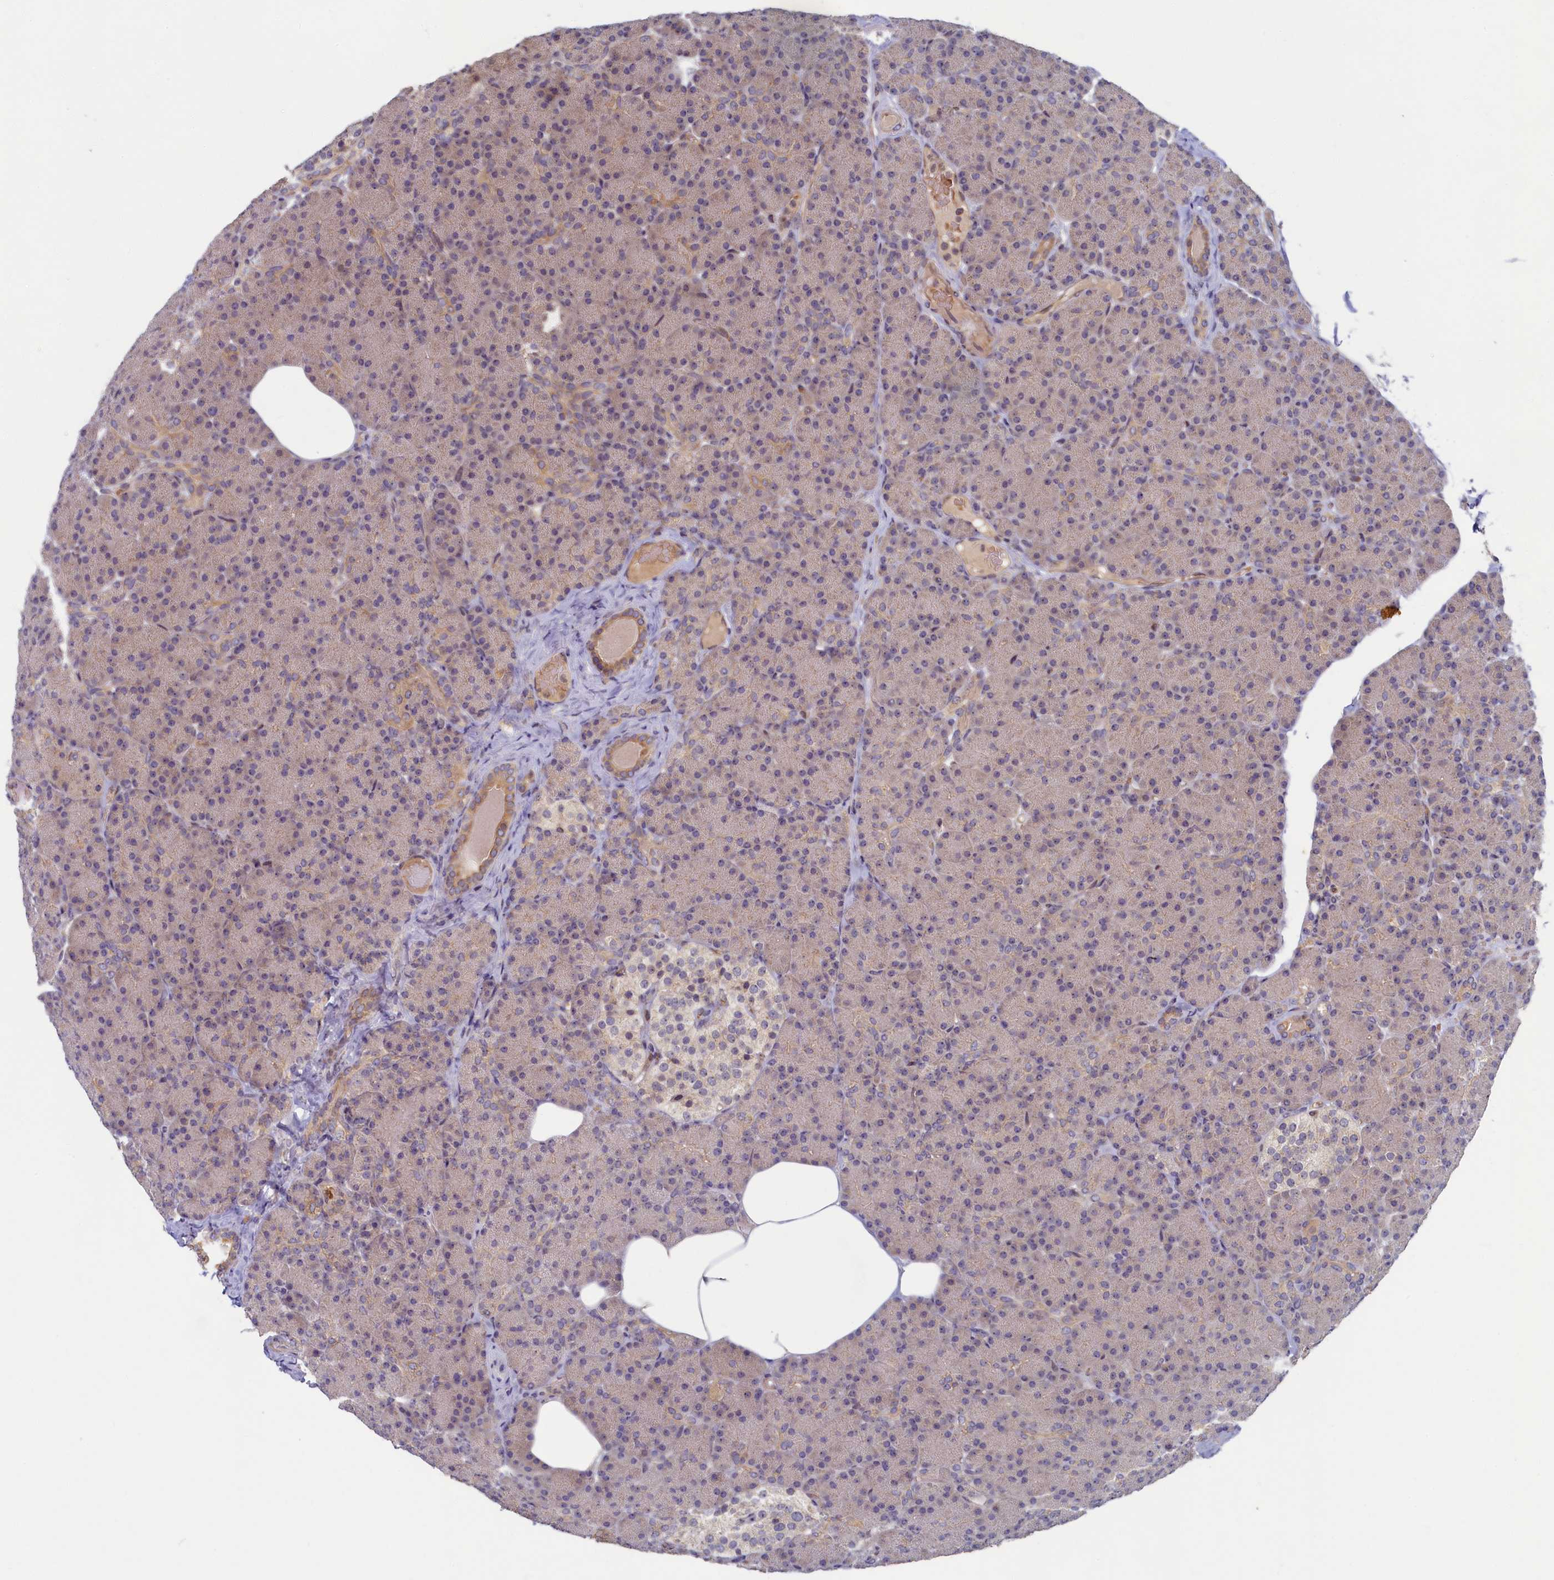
{"staining": {"intensity": "moderate", "quantity": "<25%", "location": "cytoplasmic/membranous"}, "tissue": "pancreas", "cell_type": "Exocrine glandular cells", "image_type": "normal", "snomed": [{"axis": "morphology", "description": "Normal tissue, NOS"}, {"axis": "topography", "description": "Pancreas"}], "caption": "Moderate cytoplasmic/membranous protein expression is seen in approximately <25% of exocrine glandular cells in pancreas. (brown staining indicates protein expression, while blue staining denotes nuclei).", "gene": "CEP20", "patient": {"sex": "female", "age": 43}}